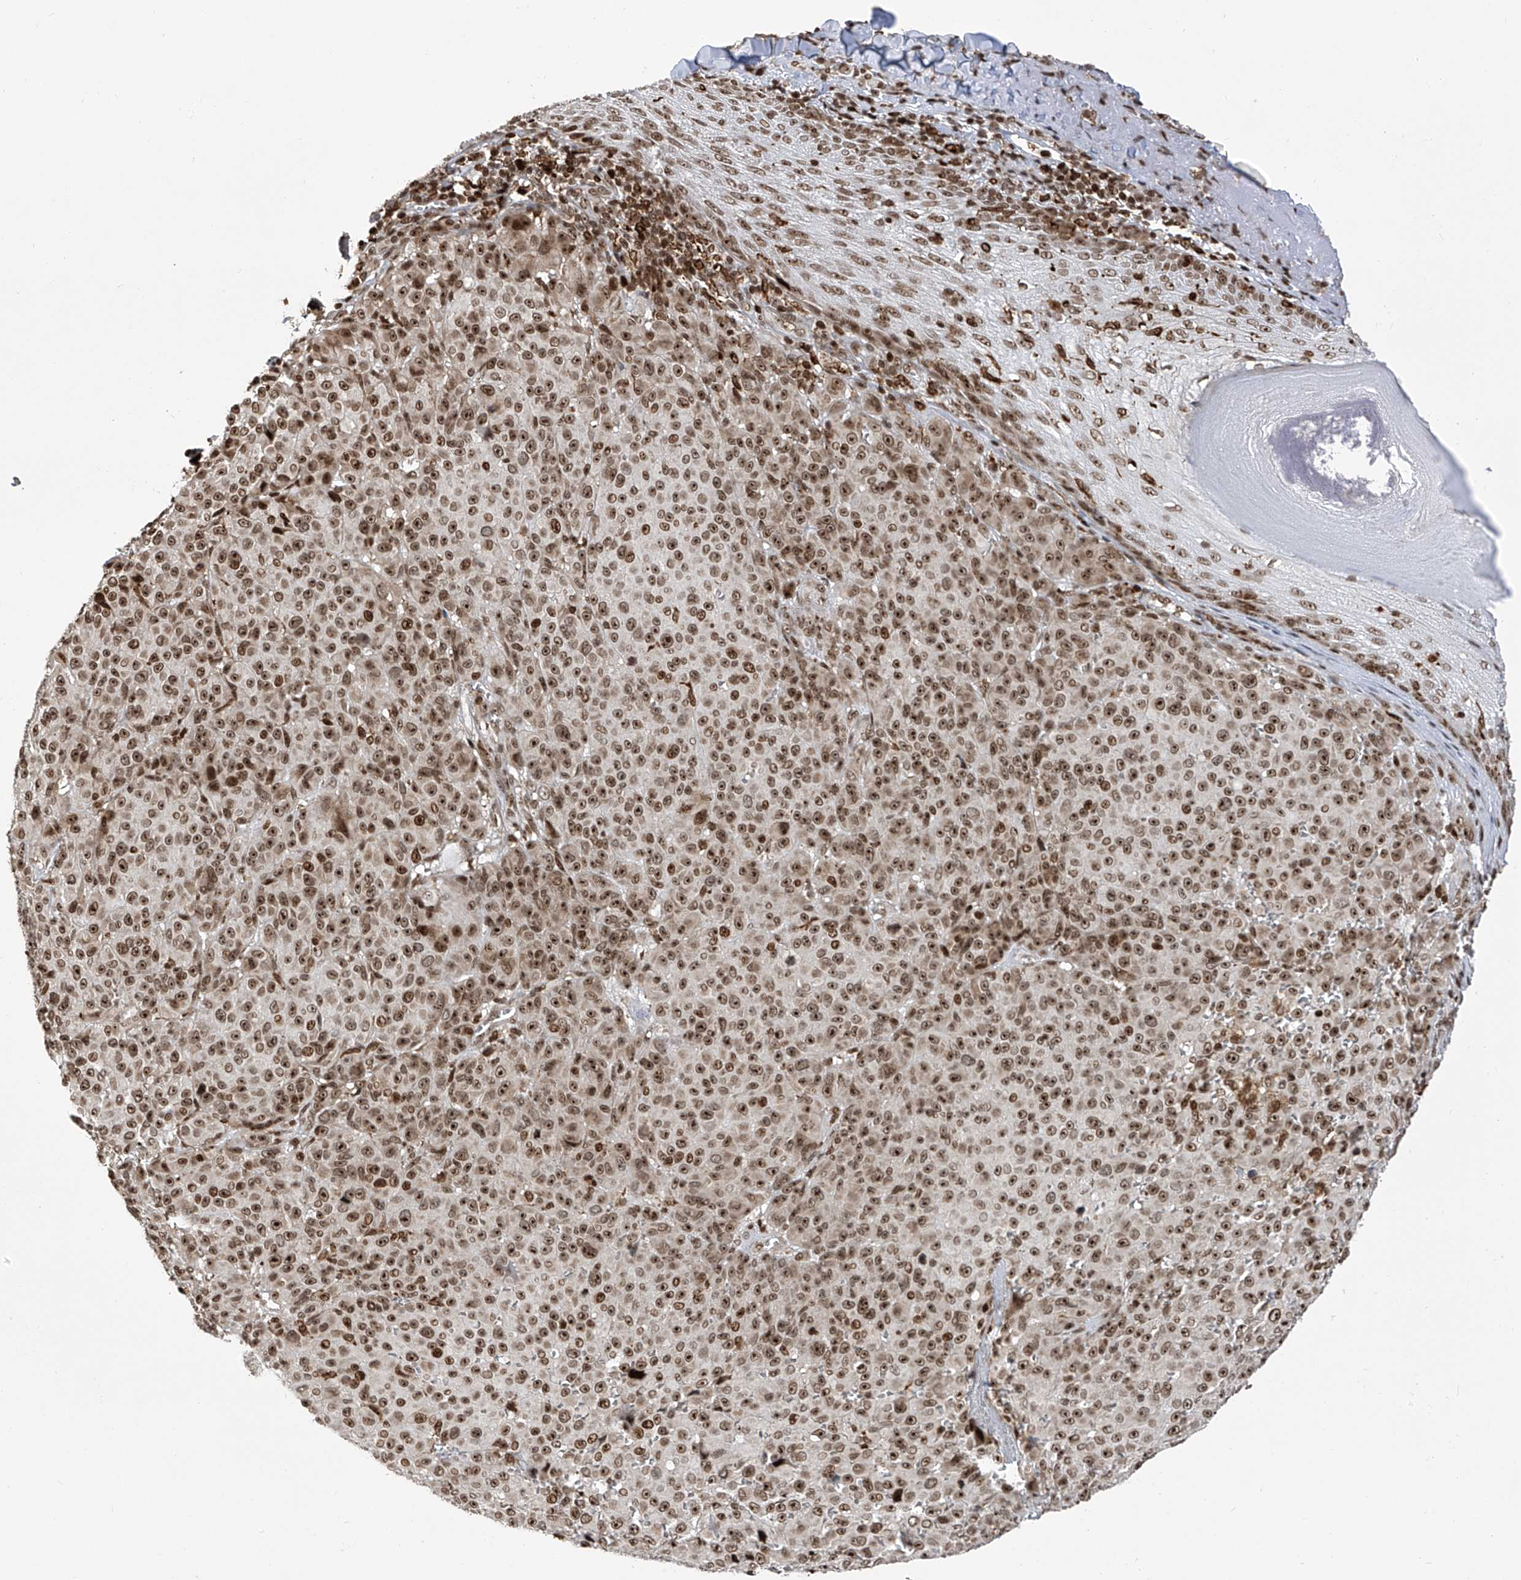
{"staining": {"intensity": "strong", "quantity": ">75%", "location": "cytoplasmic/membranous,nuclear"}, "tissue": "melanoma", "cell_type": "Tumor cells", "image_type": "cancer", "snomed": [{"axis": "morphology", "description": "Malignant melanoma, NOS"}, {"axis": "topography", "description": "Skin"}], "caption": "The photomicrograph exhibits staining of melanoma, revealing strong cytoplasmic/membranous and nuclear protein expression (brown color) within tumor cells.", "gene": "PAK1IP1", "patient": {"sex": "male", "age": 73}}